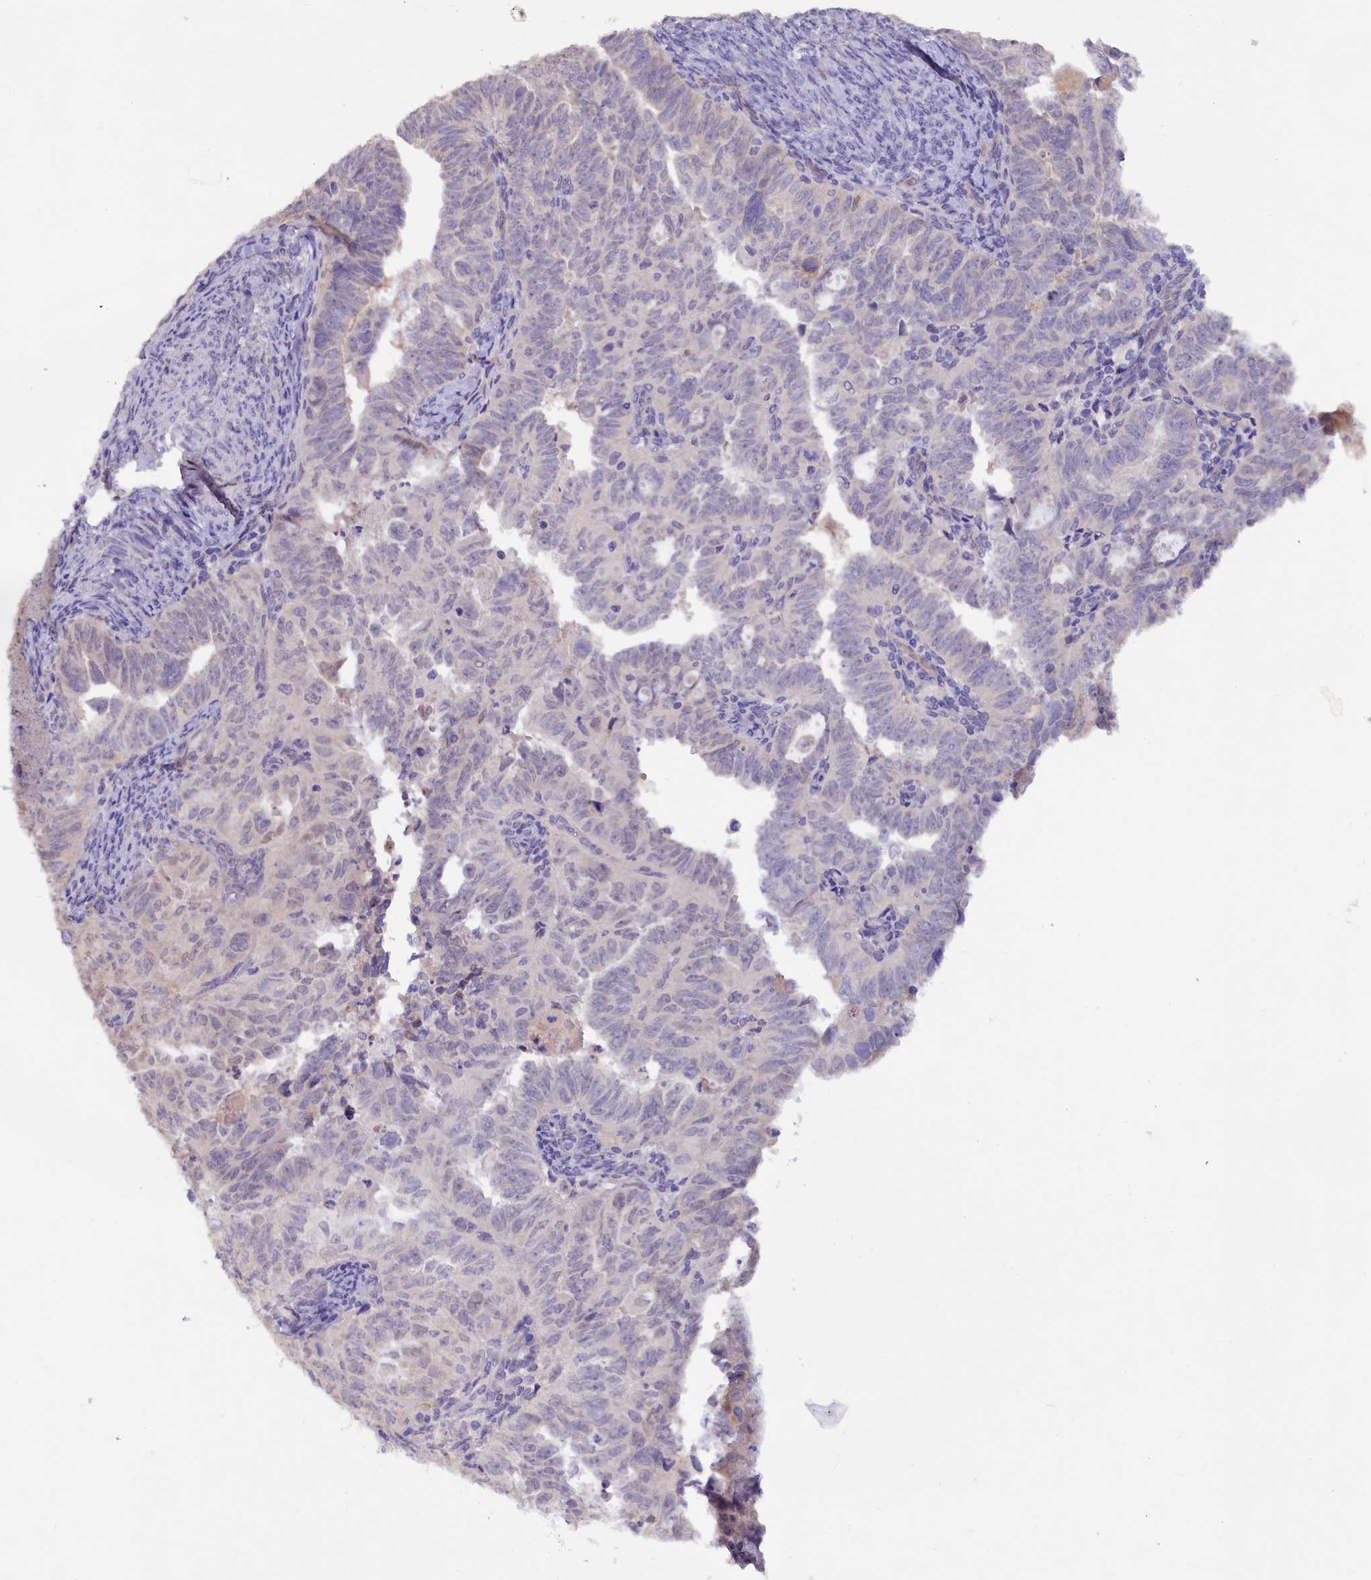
{"staining": {"intensity": "negative", "quantity": "none", "location": "none"}, "tissue": "endometrial cancer", "cell_type": "Tumor cells", "image_type": "cancer", "snomed": [{"axis": "morphology", "description": "Adenocarcinoma, NOS"}, {"axis": "topography", "description": "Endometrium"}], "caption": "Endometrial adenocarcinoma stained for a protein using immunohistochemistry (IHC) reveals no expression tumor cells.", "gene": "ZSWIM4", "patient": {"sex": "female", "age": 65}}